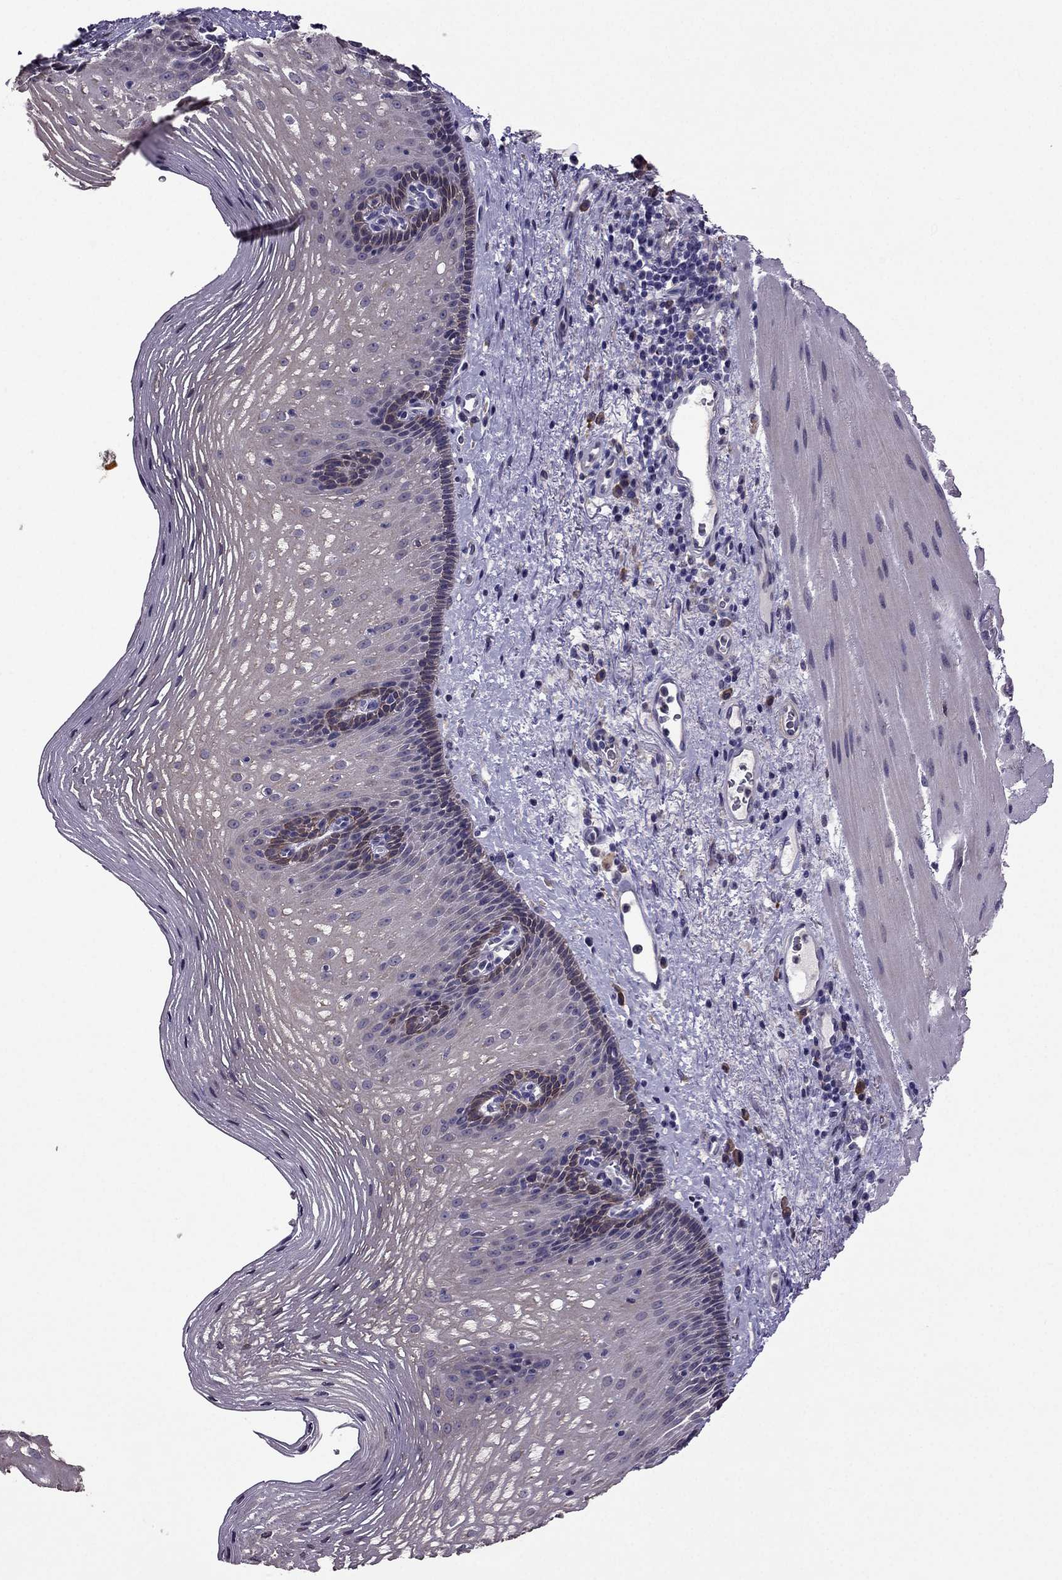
{"staining": {"intensity": "moderate", "quantity": "<25%", "location": "cytoplasmic/membranous"}, "tissue": "esophagus", "cell_type": "Squamous epithelial cells", "image_type": "normal", "snomed": [{"axis": "morphology", "description": "Normal tissue, NOS"}, {"axis": "topography", "description": "Esophagus"}], "caption": "Benign esophagus was stained to show a protein in brown. There is low levels of moderate cytoplasmic/membranous positivity in about <25% of squamous epithelial cells. The staining was performed using DAB, with brown indicating positive protein expression. Nuclei are stained blue with hematoxylin.", "gene": "CDH9", "patient": {"sex": "male", "age": 76}}